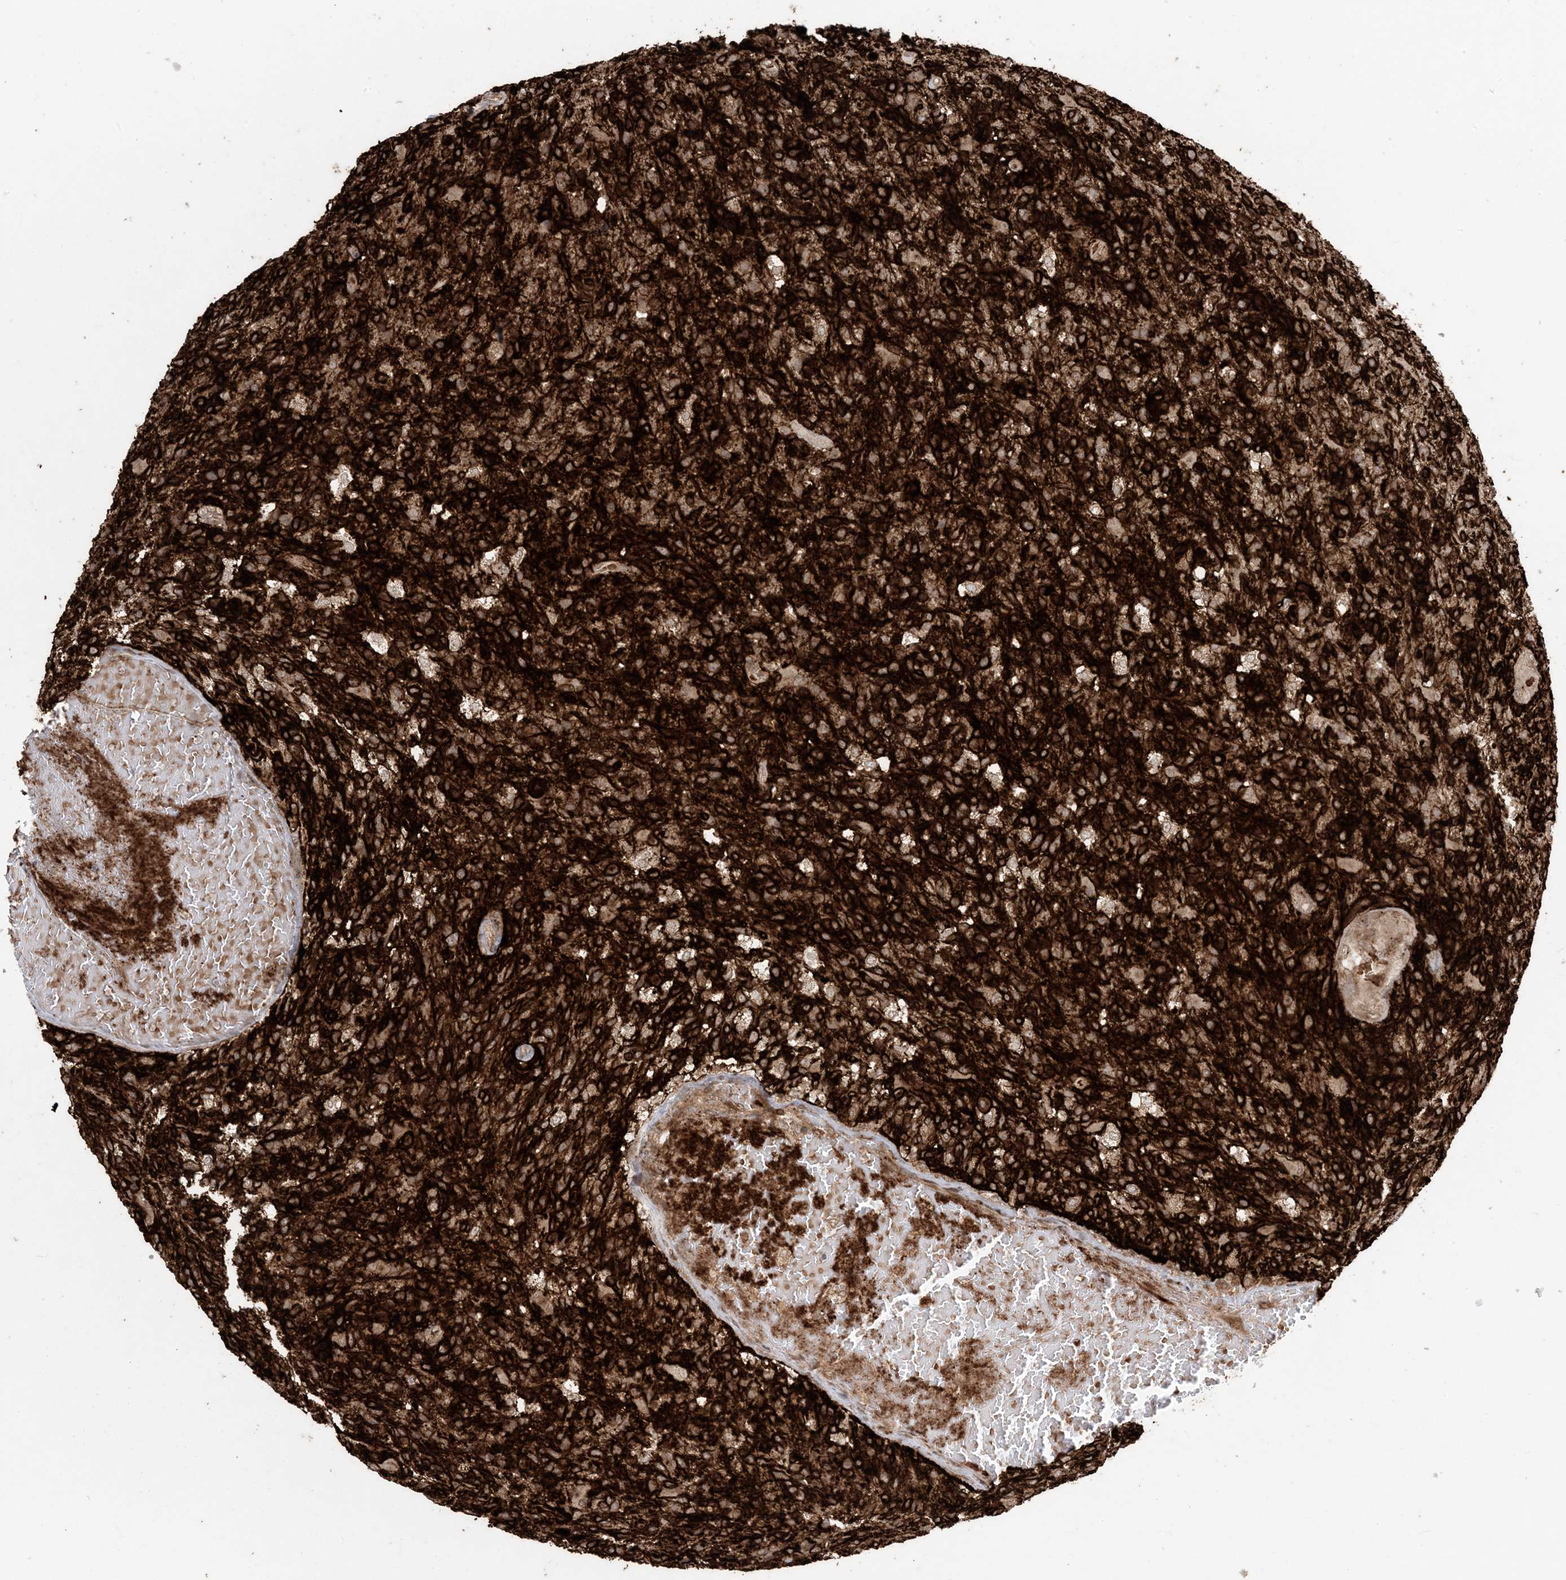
{"staining": {"intensity": "strong", "quantity": ">75%", "location": "cytoplasmic/membranous"}, "tissue": "glioma", "cell_type": "Tumor cells", "image_type": "cancer", "snomed": [{"axis": "morphology", "description": "Glioma, malignant, High grade"}, {"axis": "topography", "description": "Brain"}], "caption": "A high-resolution histopathology image shows immunohistochemistry (IHC) staining of glioma, which reveals strong cytoplasmic/membranous positivity in approximately >75% of tumor cells.", "gene": "DDX19B", "patient": {"sex": "male", "age": 72}}